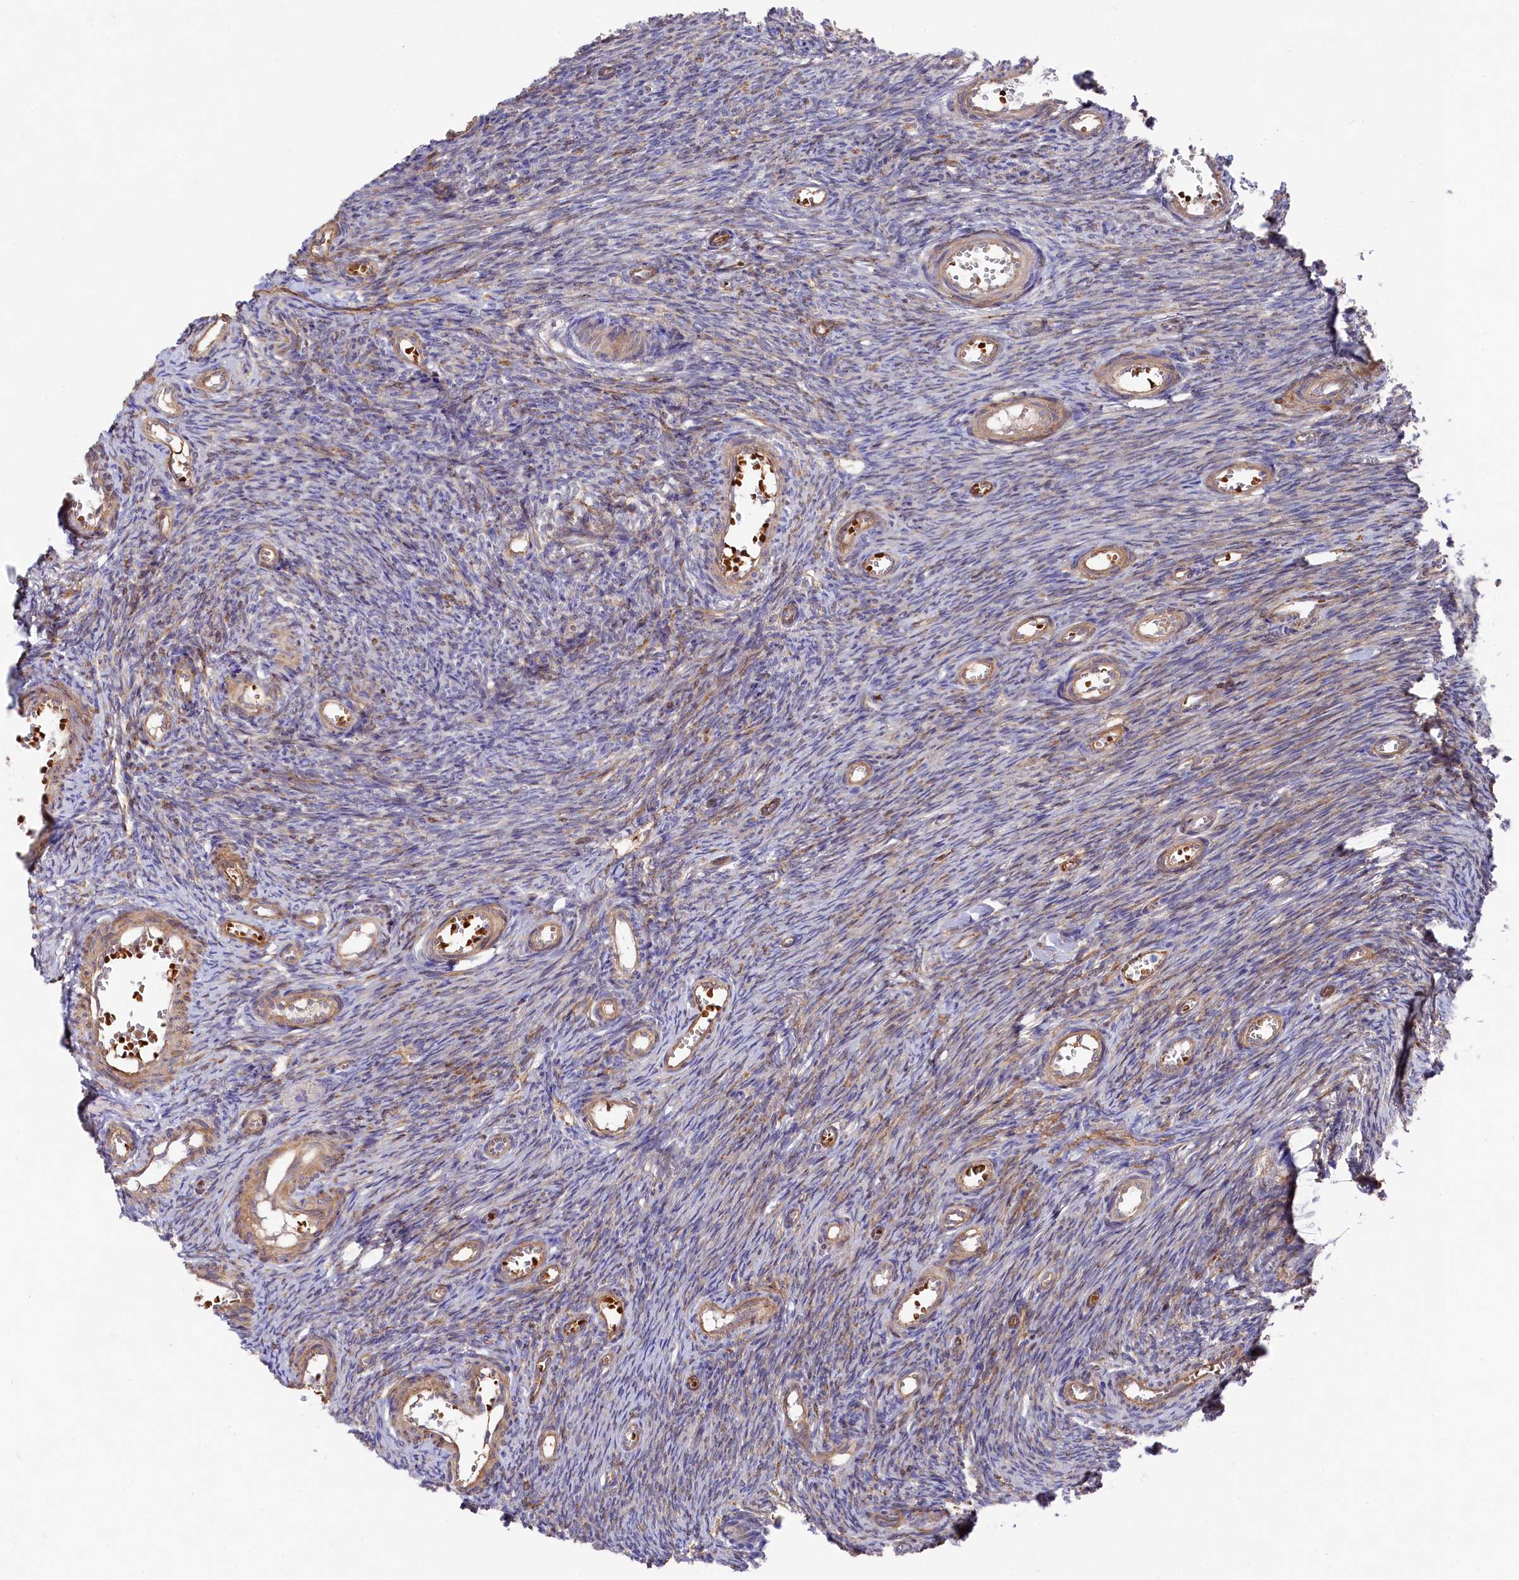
{"staining": {"intensity": "moderate", "quantity": "25%-75%", "location": "cytoplasmic/membranous"}, "tissue": "ovary", "cell_type": "Ovarian stroma cells", "image_type": "normal", "snomed": [{"axis": "morphology", "description": "Normal tissue, NOS"}, {"axis": "topography", "description": "Ovary"}], "caption": "A histopathology image of ovary stained for a protein reveals moderate cytoplasmic/membranous brown staining in ovarian stroma cells. (DAB = brown stain, brightfield microscopy at high magnification).", "gene": "LHFPL4", "patient": {"sex": "female", "age": 44}}